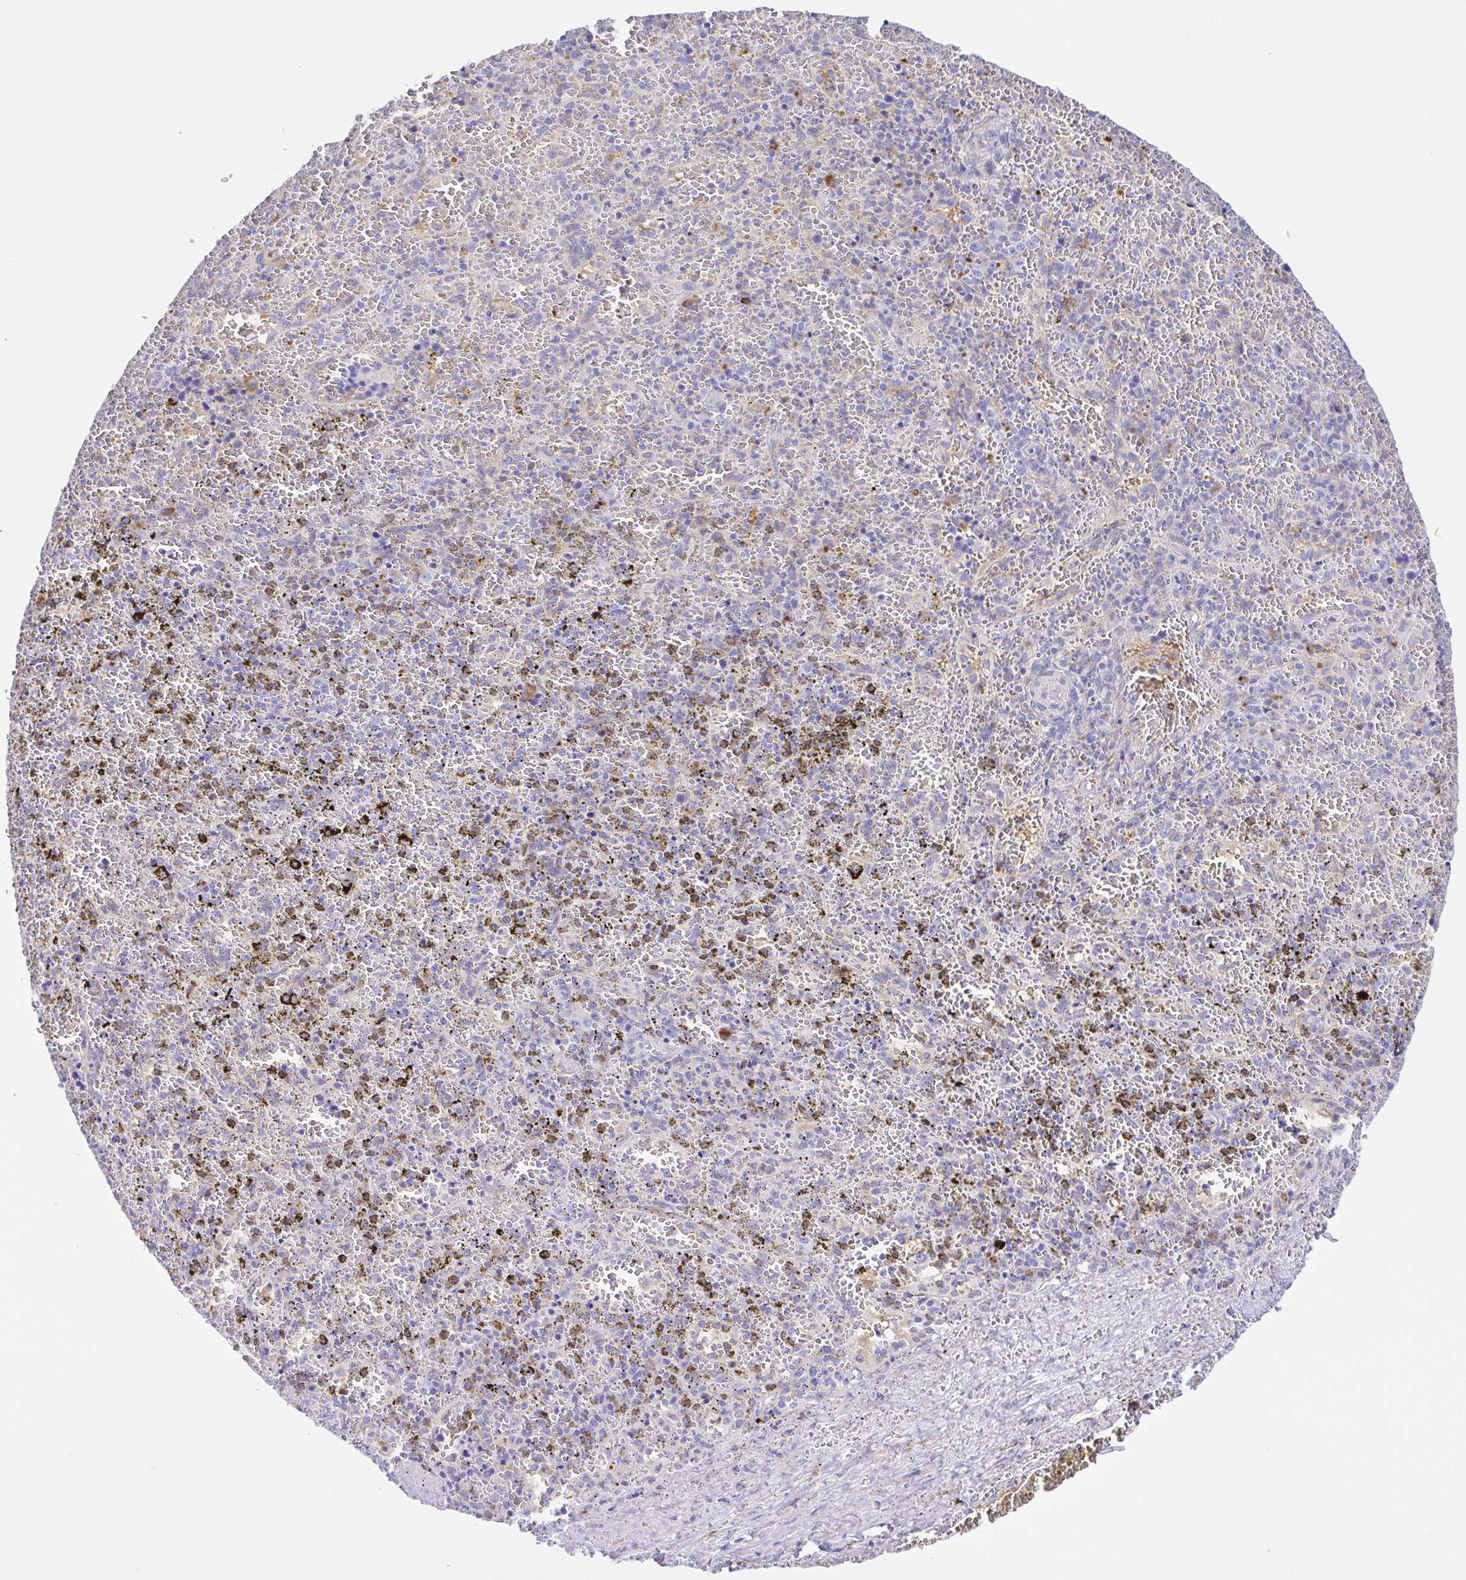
{"staining": {"intensity": "moderate", "quantity": "<25%", "location": "cytoplasmic/membranous"}, "tissue": "spleen", "cell_type": "Cells in red pulp", "image_type": "normal", "snomed": [{"axis": "morphology", "description": "Normal tissue, NOS"}, {"axis": "topography", "description": "Spleen"}], "caption": "This histopathology image reveals benign spleen stained with IHC to label a protein in brown. The cytoplasmic/membranous of cells in red pulp show moderate positivity for the protein. Nuclei are counter-stained blue.", "gene": "GPR17", "patient": {"sex": "female", "age": 50}}